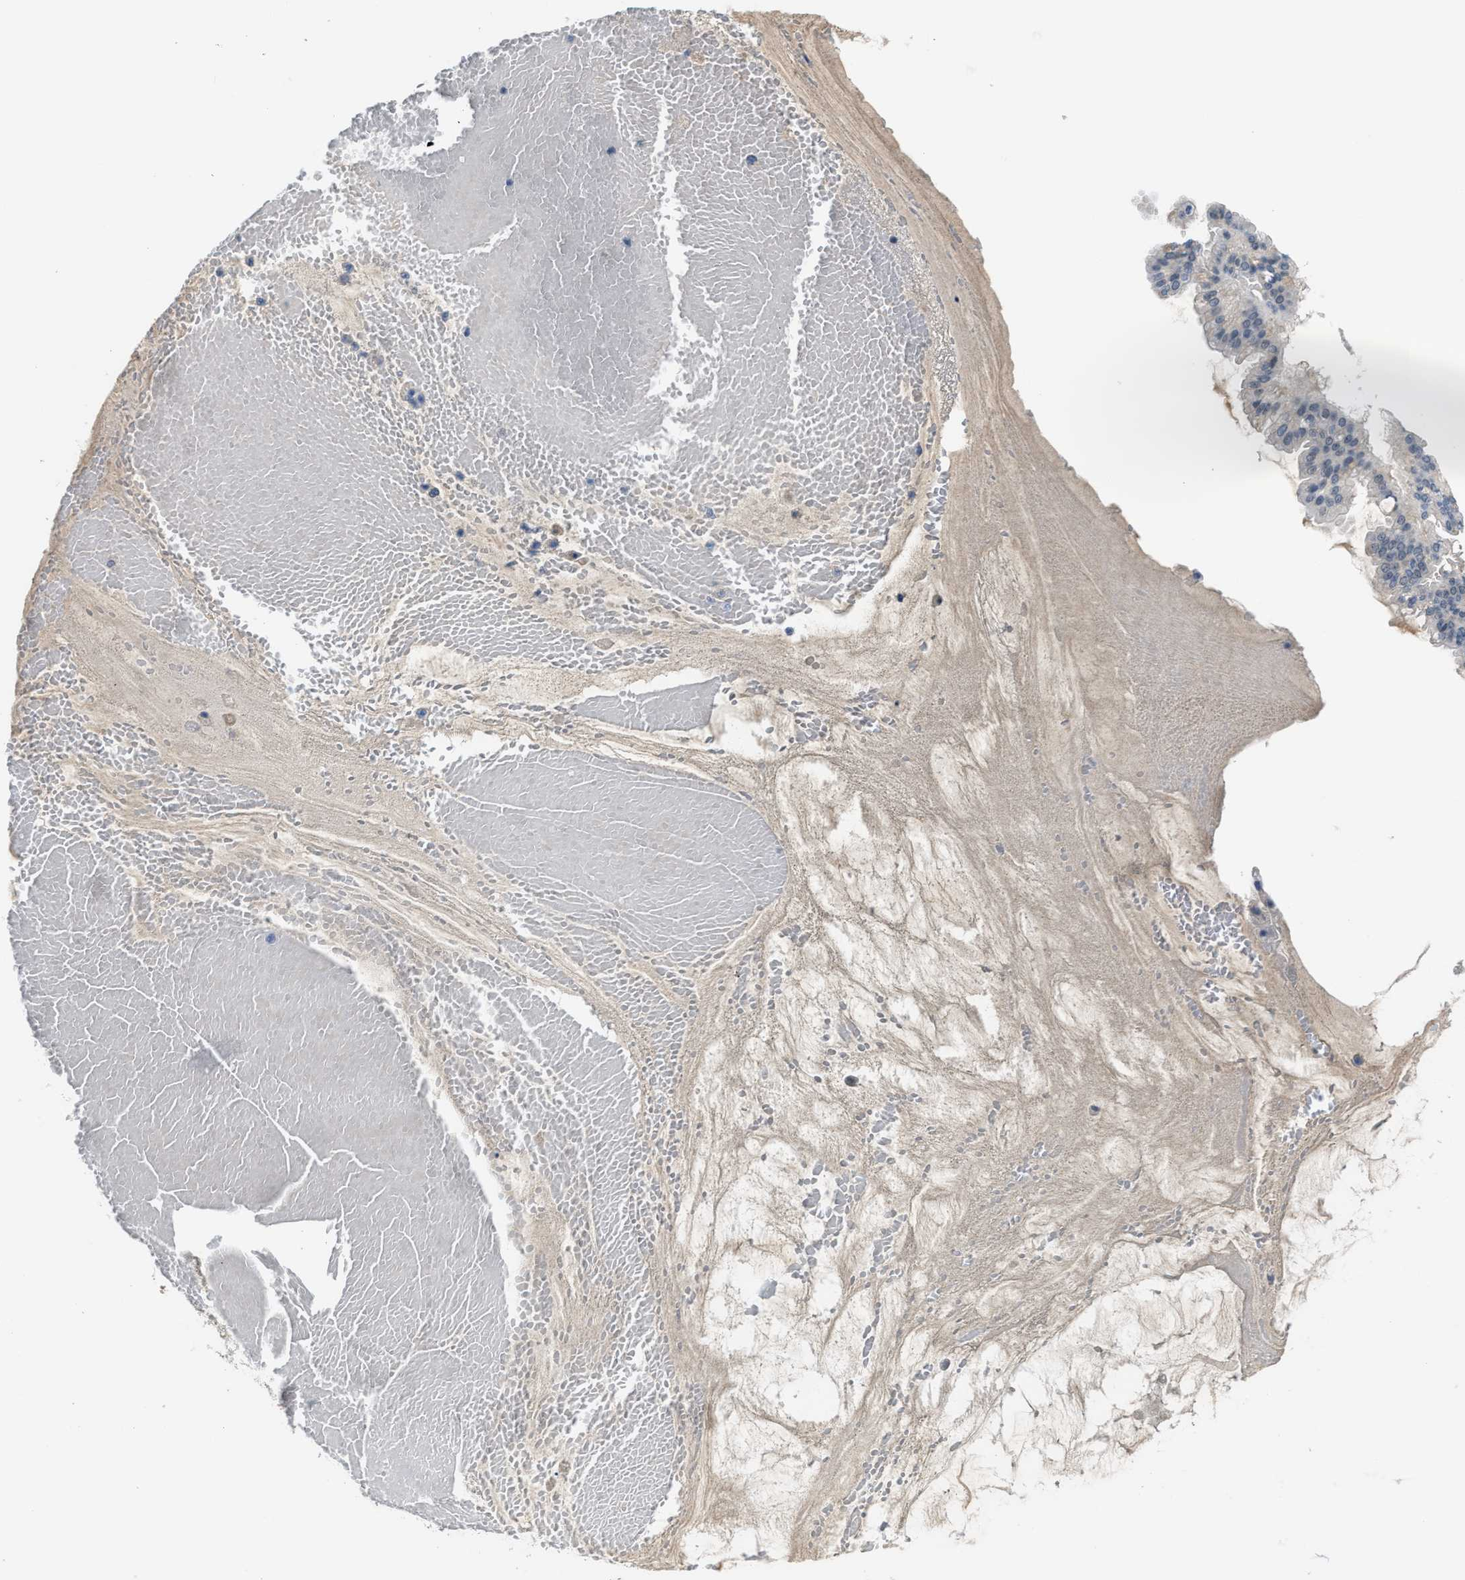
{"staining": {"intensity": "weak", "quantity": "<25%", "location": "nuclear"}, "tissue": "ovarian cancer", "cell_type": "Tumor cells", "image_type": "cancer", "snomed": [{"axis": "morphology", "description": "Cystadenocarcinoma, mucinous, NOS"}, {"axis": "topography", "description": "Ovary"}], "caption": "Photomicrograph shows no significant protein positivity in tumor cells of mucinous cystadenocarcinoma (ovarian).", "gene": "ZNF783", "patient": {"sex": "female", "age": 73}}